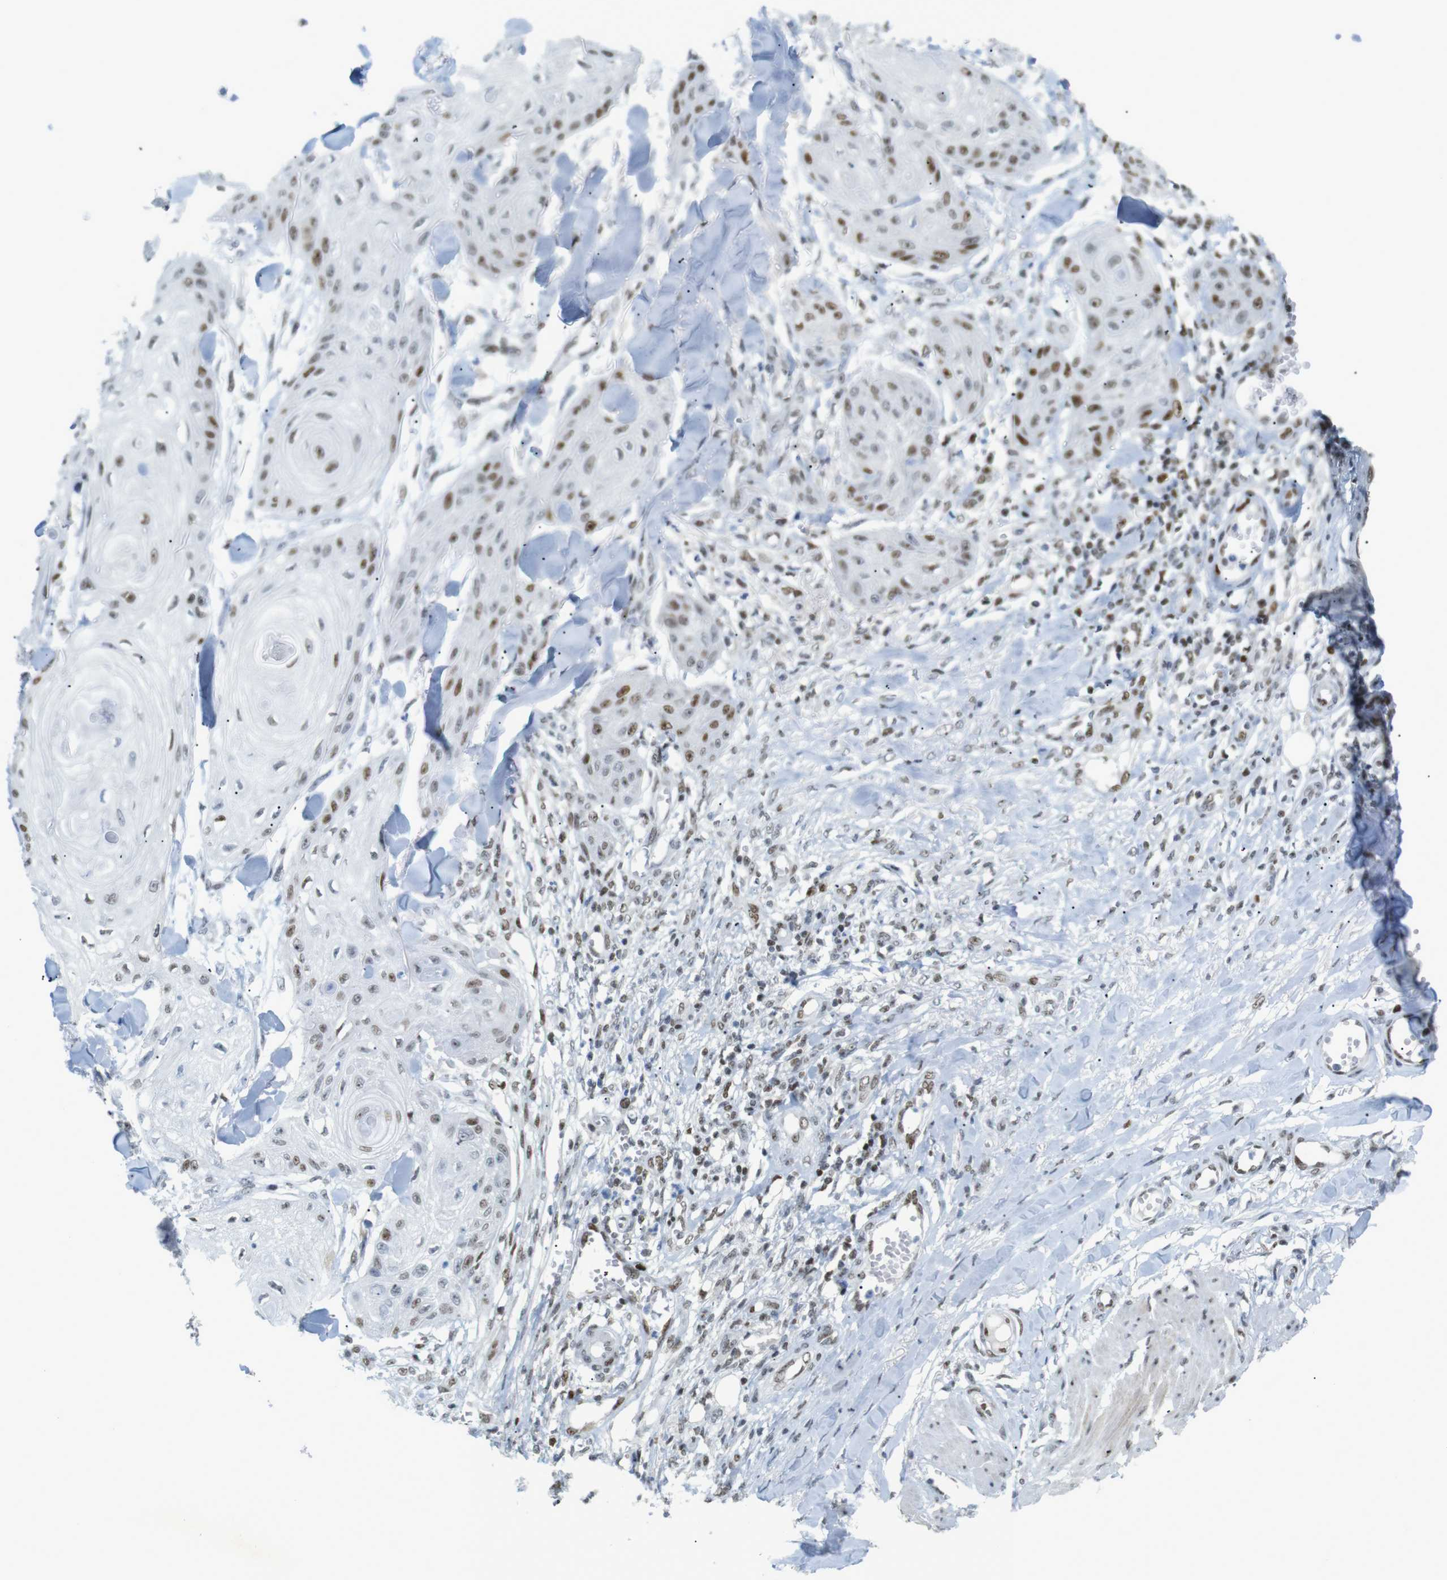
{"staining": {"intensity": "moderate", "quantity": "25%-75%", "location": "nuclear"}, "tissue": "skin cancer", "cell_type": "Tumor cells", "image_type": "cancer", "snomed": [{"axis": "morphology", "description": "Squamous cell carcinoma, NOS"}, {"axis": "topography", "description": "Skin"}], "caption": "Moderate nuclear protein expression is identified in about 25%-75% of tumor cells in squamous cell carcinoma (skin).", "gene": "RIOX2", "patient": {"sex": "male", "age": 74}}